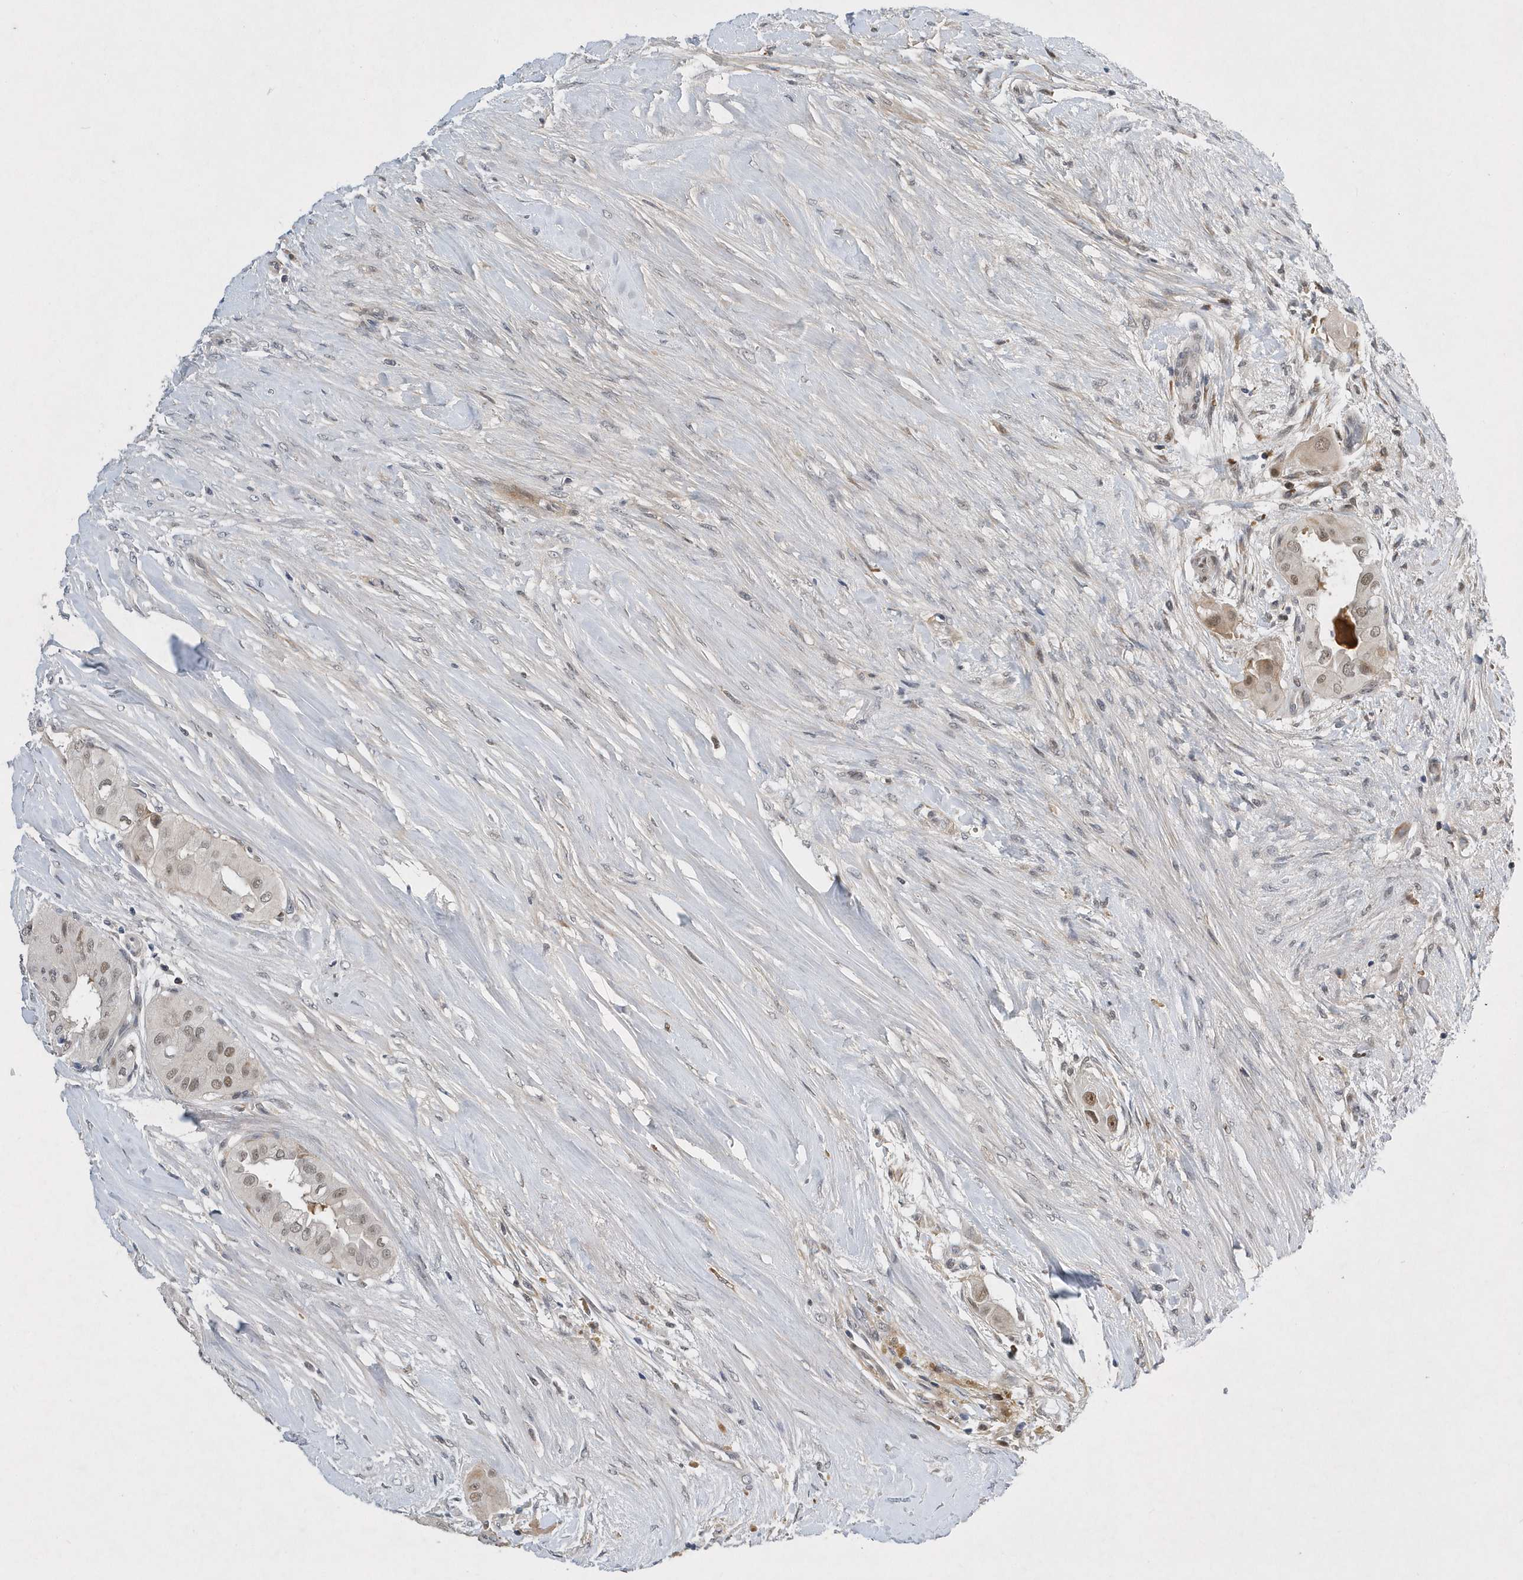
{"staining": {"intensity": "weak", "quantity": ">75%", "location": "nuclear"}, "tissue": "thyroid cancer", "cell_type": "Tumor cells", "image_type": "cancer", "snomed": [{"axis": "morphology", "description": "Papillary adenocarcinoma, NOS"}, {"axis": "topography", "description": "Thyroid gland"}], "caption": "Protein expression analysis of thyroid papillary adenocarcinoma reveals weak nuclear positivity in about >75% of tumor cells.", "gene": "FAM217A", "patient": {"sex": "female", "age": 59}}